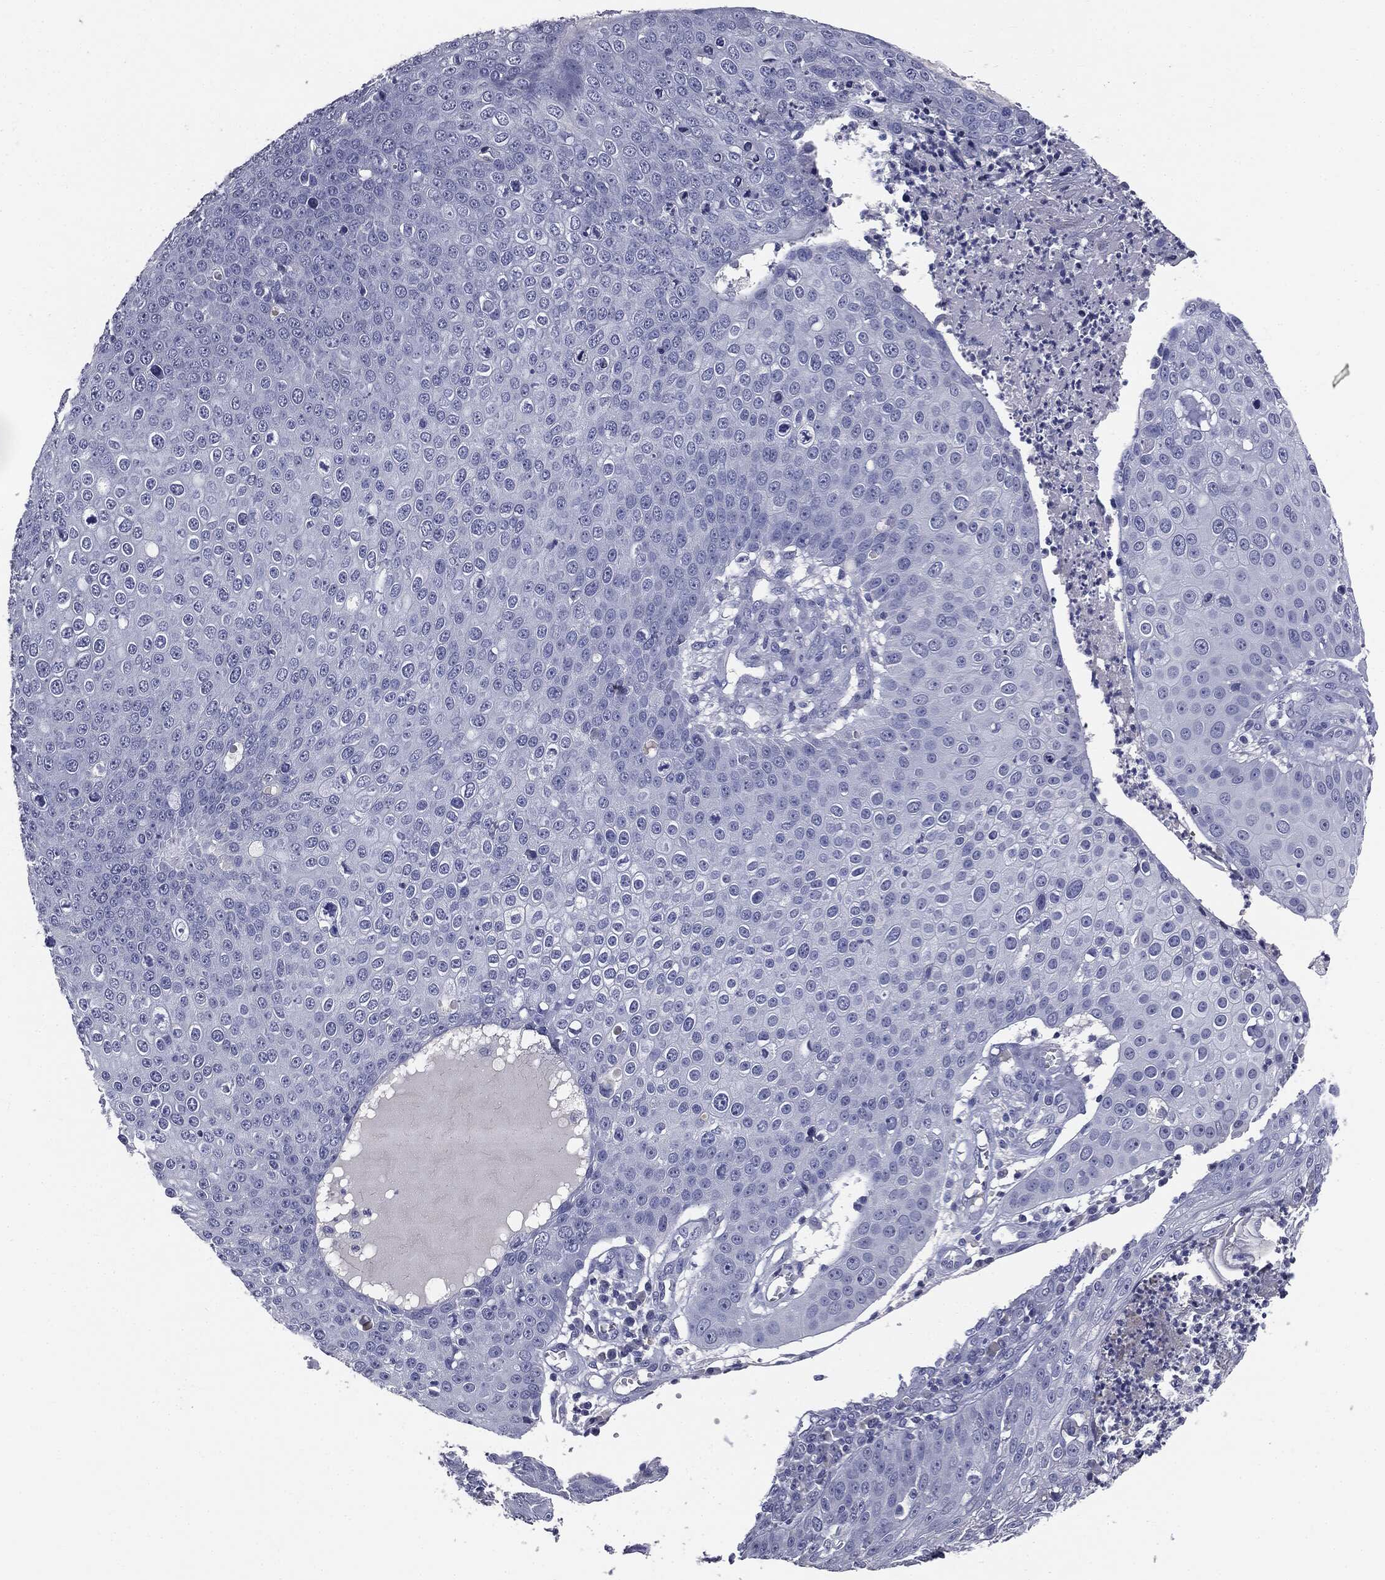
{"staining": {"intensity": "negative", "quantity": "none", "location": "none"}, "tissue": "skin cancer", "cell_type": "Tumor cells", "image_type": "cancer", "snomed": [{"axis": "morphology", "description": "Squamous cell carcinoma, NOS"}, {"axis": "topography", "description": "Skin"}], "caption": "IHC of squamous cell carcinoma (skin) reveals no positivity in tumor cells.", "gene": "AFP", "patient": {"sex": "male", "age": 71}}